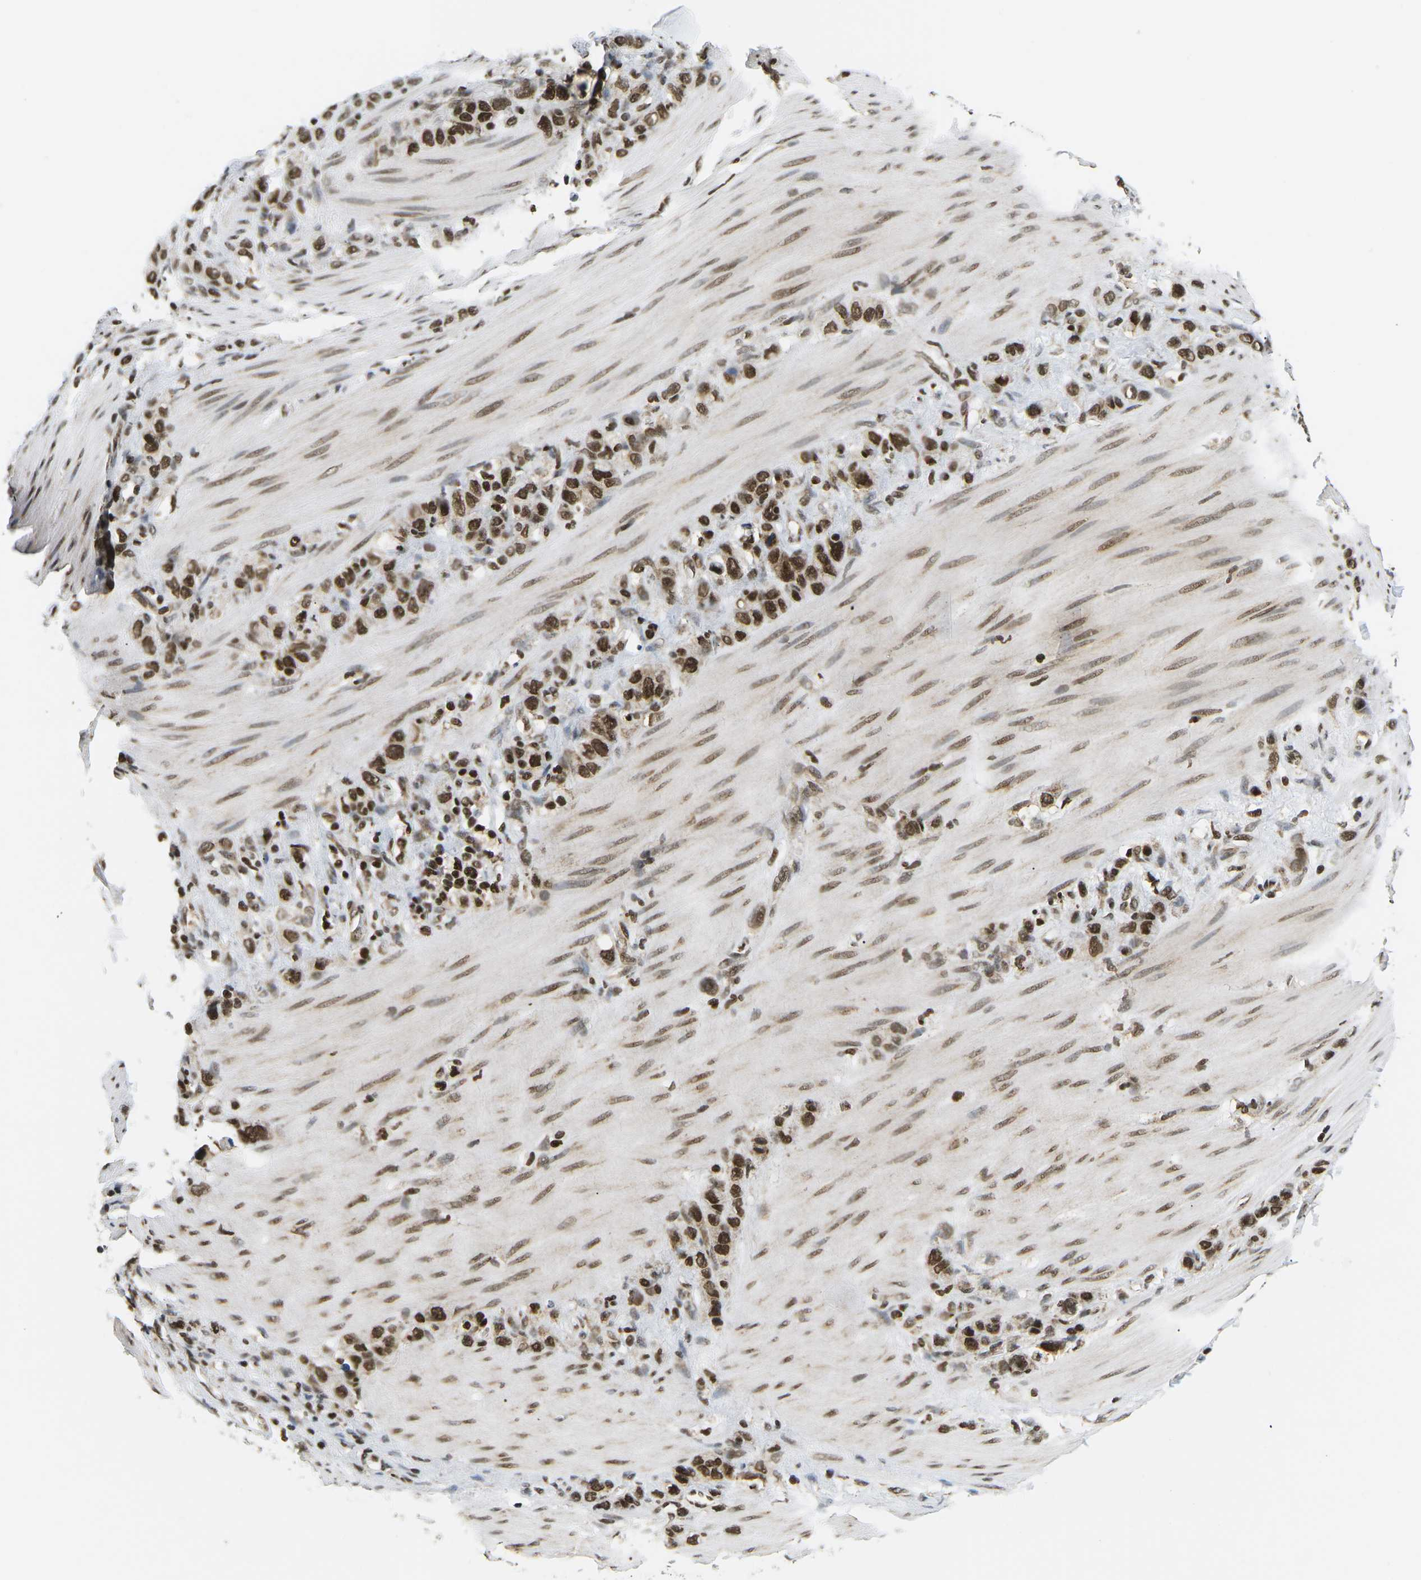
{"staining": {"intensity": "strong", "quantity": ">75%", "location": "nuclear"}, "tissue": "stomach cancer", "cell_type": "Tumor cells", "image_type": "cancer", "snomed": [{"axis": "morphology", "description": "Adenocarcinoma, NOS"}, {"axis": "morphology", "description": "Adenocarcinoma, High grade"}, {"axis": "topography", "description": "Stomach, upper"}, {"axis": "topography", "description": "Stomach, lower"}], "caption": "Immunohistochemical staining of human stomach adenocarcinoma displays high levels of strong nuclear expression in approximately >75% of tumor cells.", "gene": "CELF1", "patient": {"sex": "female", "age": 65}}